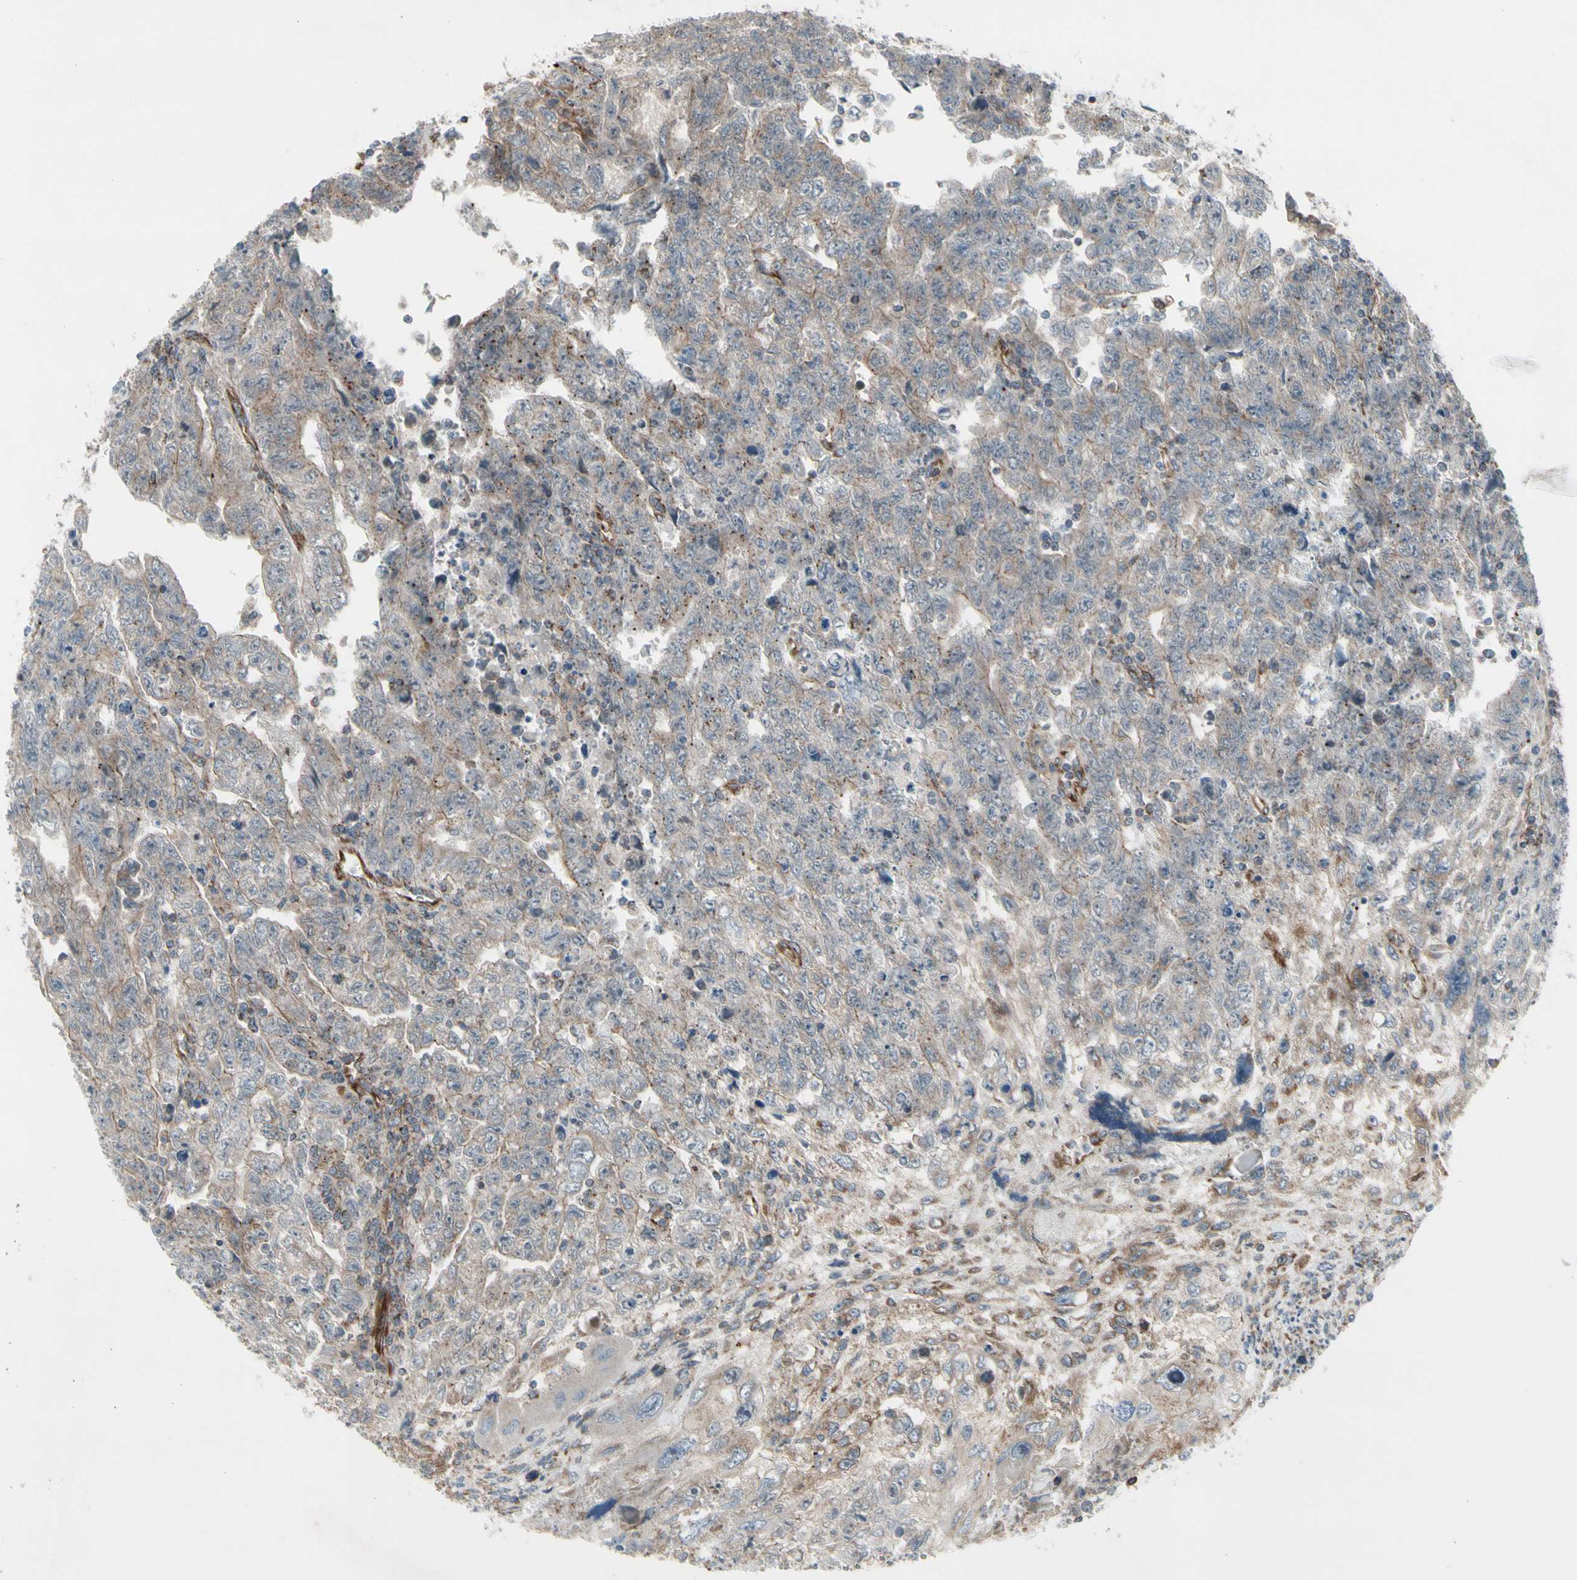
{"staining": {"intensity": "weak", "quantity": ">75%", "location": "cytoplasmic/membranous"}, "tissue": "testis cancer", "cell_type": "Tumor cells", "image_type": "cancer", "snomed": [{"axis": "morphology", "description": "Carcinoma, Embryonal, NOS"}, {"axis": "topography", "description": "Testis"}], "caption": "Immunohistochemistry (IHC) of human testis embryonal carcinoma reveals low levels of weak cytoplasmic/membranous expression in about >75% of tumor cells. The staining is performed using DAB brown chromogen to label protein expression. The nuclei are counter-stained blue using hematoxylin.", "gene": "SLC39A9", "patient": {"sex": "male", "age": 28}}